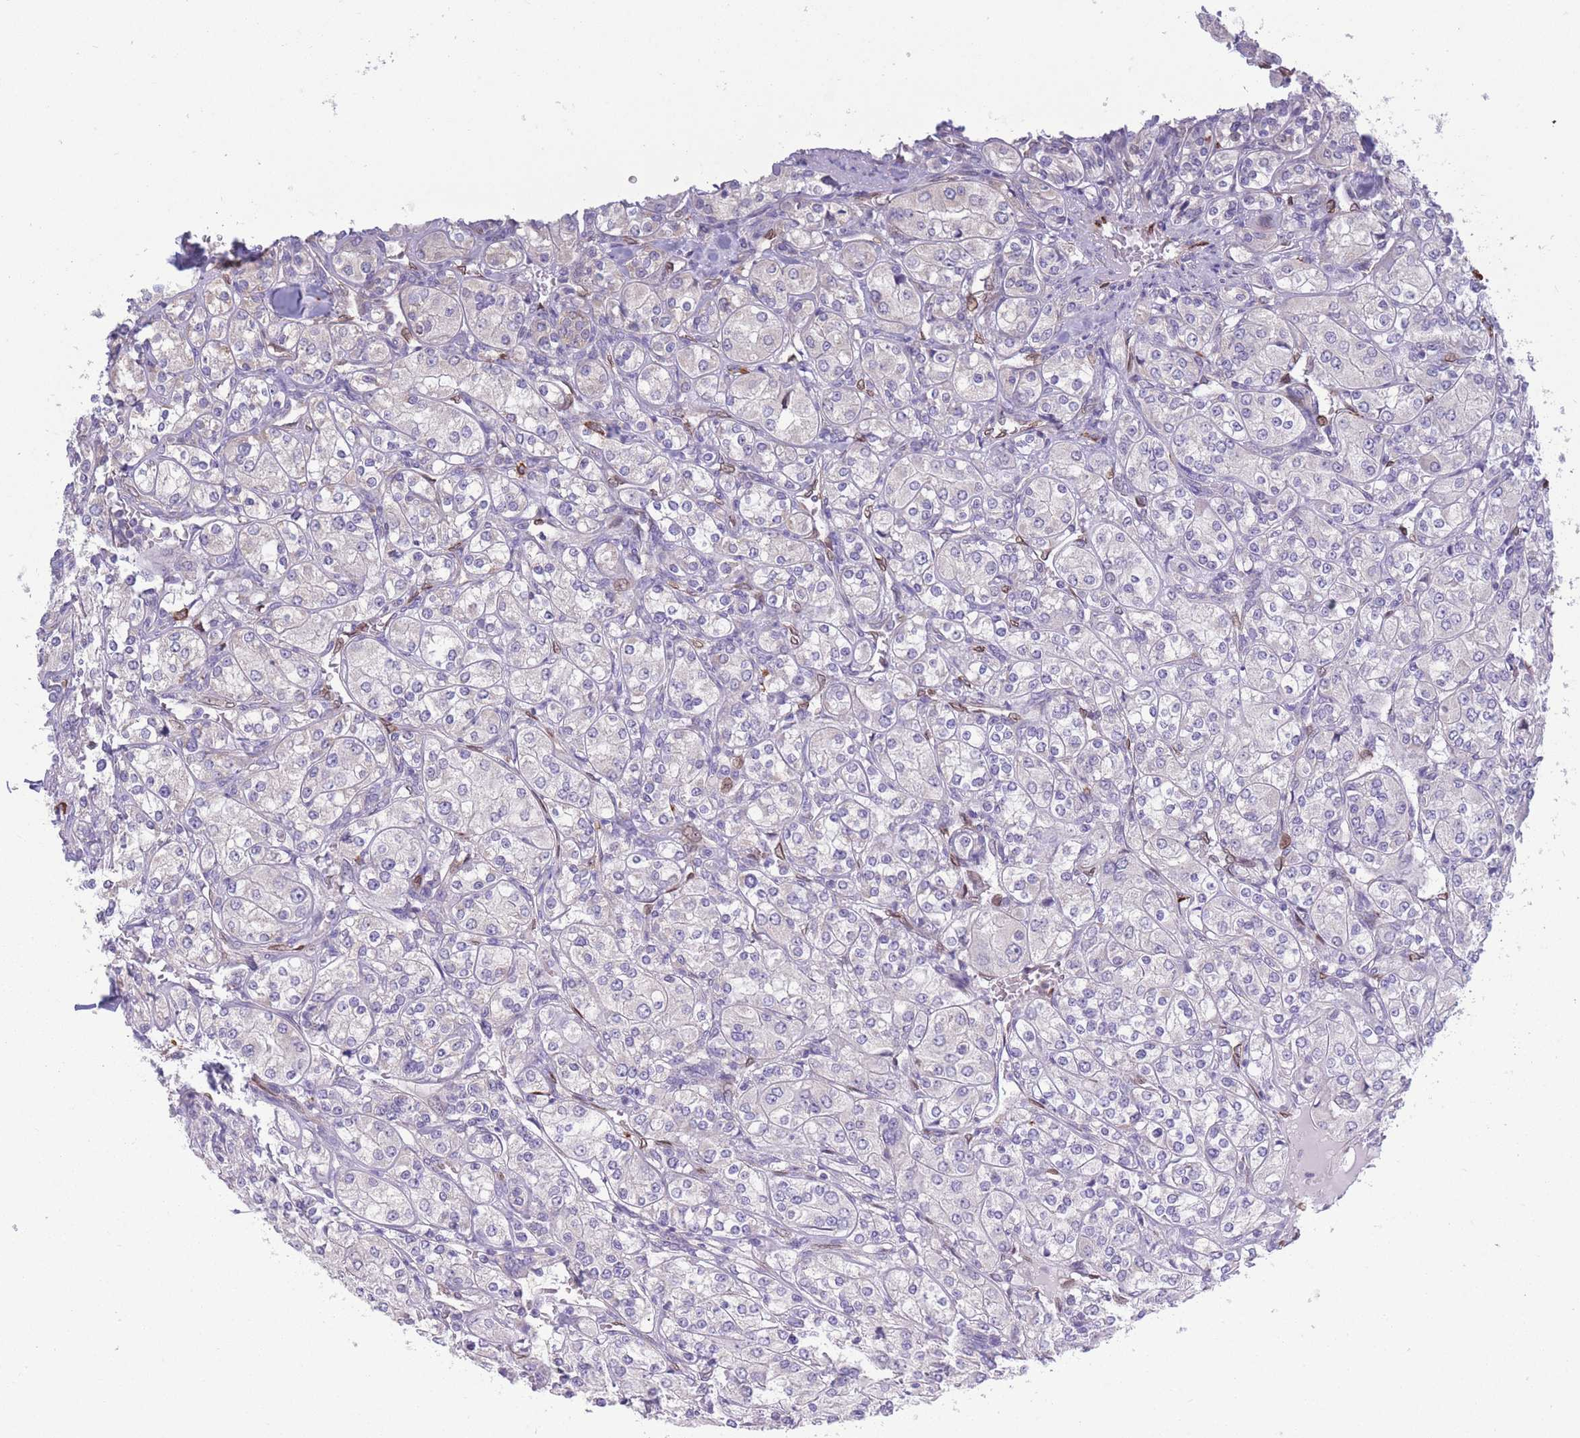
{"staining": {"intensity": "negative", "quantity": "none", "location": "none"}, "tissue": "renal cancer", "cell_type": "Tumor cells", "image_type": "cancer", "snomed": [{"axis": "morphology", "description": "Adenocarcinoma, NOS"}, {"axis": "topography", "description": "Kidney"}], "caption": "A high-resolution histopathology image shows immunohistochemistry staining of renal cancer (adenocarcinoma), which demonstrates no significant expression in tumor cells.", "gene": "PDHA1", "patient": {"sex": "male", "age": 77}}